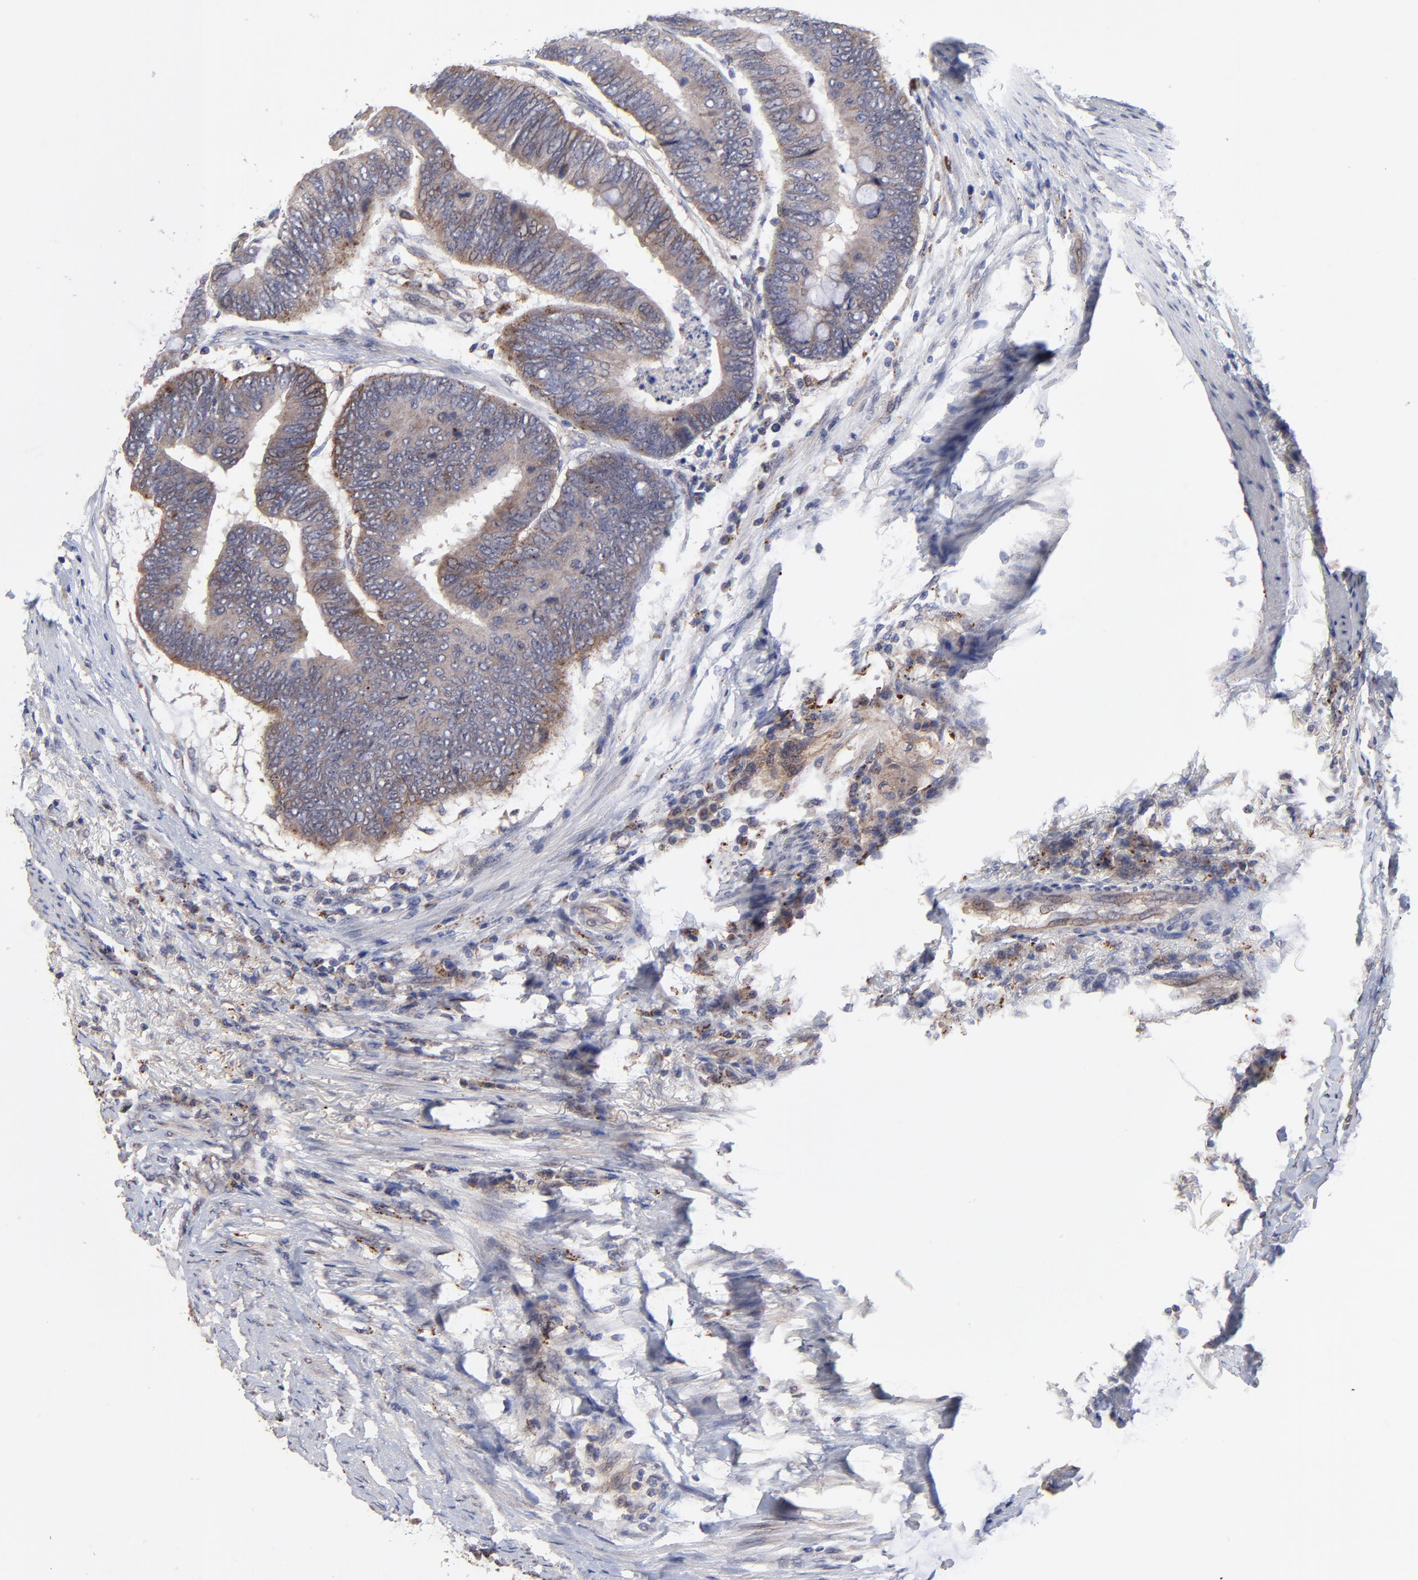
{"staining": {"intensity": "weak", "quantity": "25%-75%", "location": "cytoplasmic/membranous"}, "tissue": "colorectal cancer", "cell_type": "Tumor cells", "image_type": "cancer", "snomed": [{"axis": "morphology", "description": "Normal tissue, NOS"}, {"axis": "morphology", "description": "Adenocarcinoma, NOS"}, {"axis": "topography", "description": "Rectum"}, {"axis": "topography", "description": "Peripheral nerve tissue"}], "caption": "The immunohistochemical stain labels weak cytoplasmic/membranous staining in tumor cells of colorectal cancer tissue. Using DAB (3,3'-diaminobenzidine) (brown) and hematoxylin (blue) stains, captured at high magnification using brightfield microscopy.", "gene": "PDE4B", "patient": {"sex": "male", "age": 92}}